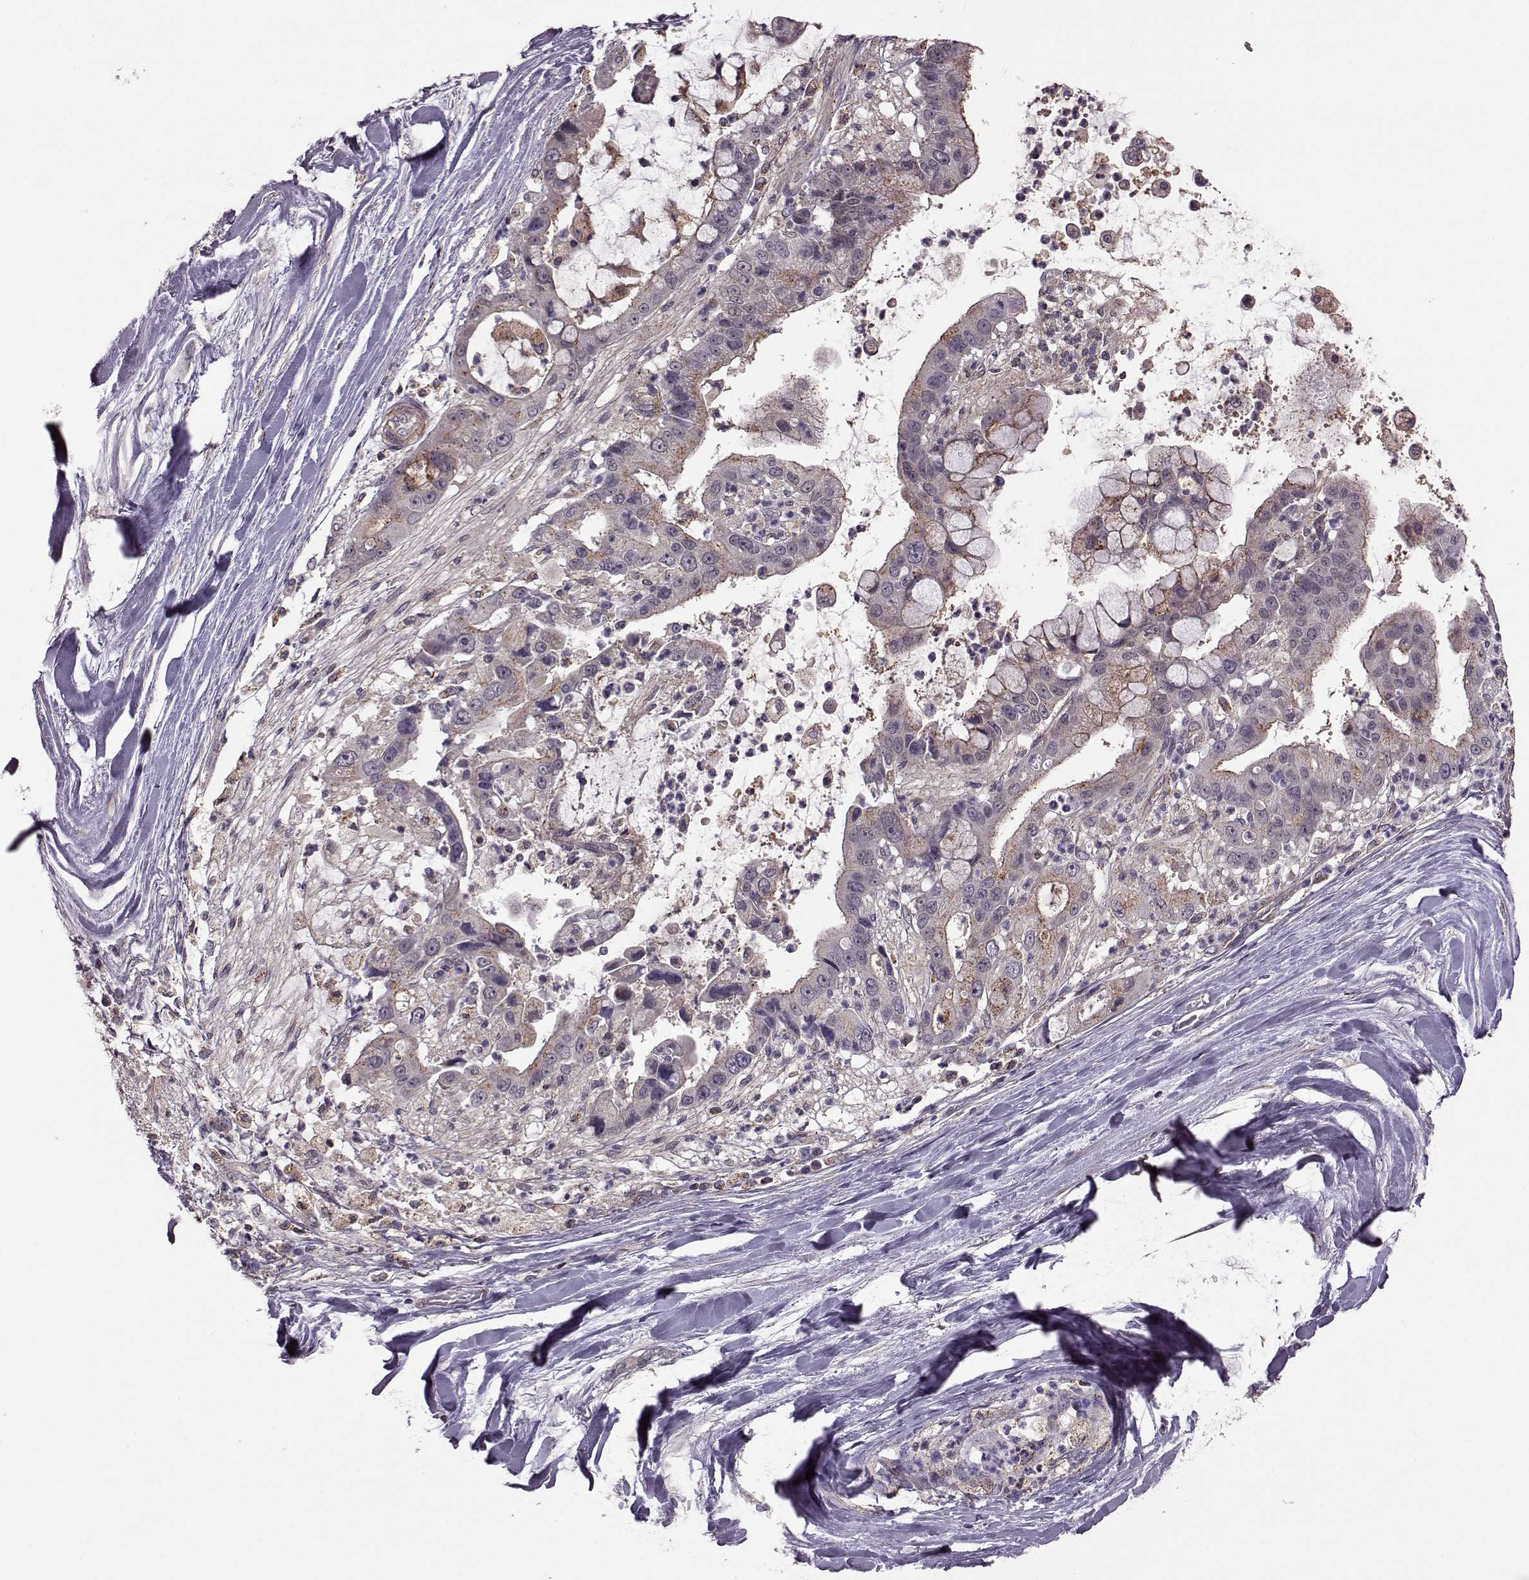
{"staining": {"intensity": "weak", "quantity": ">75%", "location": "cytoplasmic/membranous"}, "tissue": "liver cancer", "cell_type": "Tumor cells", "image_type": "cancer", "snomed": [{"axis": "morphology", "description": "Cholangiocarcinoma"}, {"axis": "topography", "description": "Liver"}], "caption": "There is low levels of weak cytoplasmic/membranous positivity in tumor cells of liver cholangiocarcinoma, as demonstrated by immunohistochemical staining (brown color).", "gene": "FNIP2", "patient": {"sex": "female", "age": 54}}